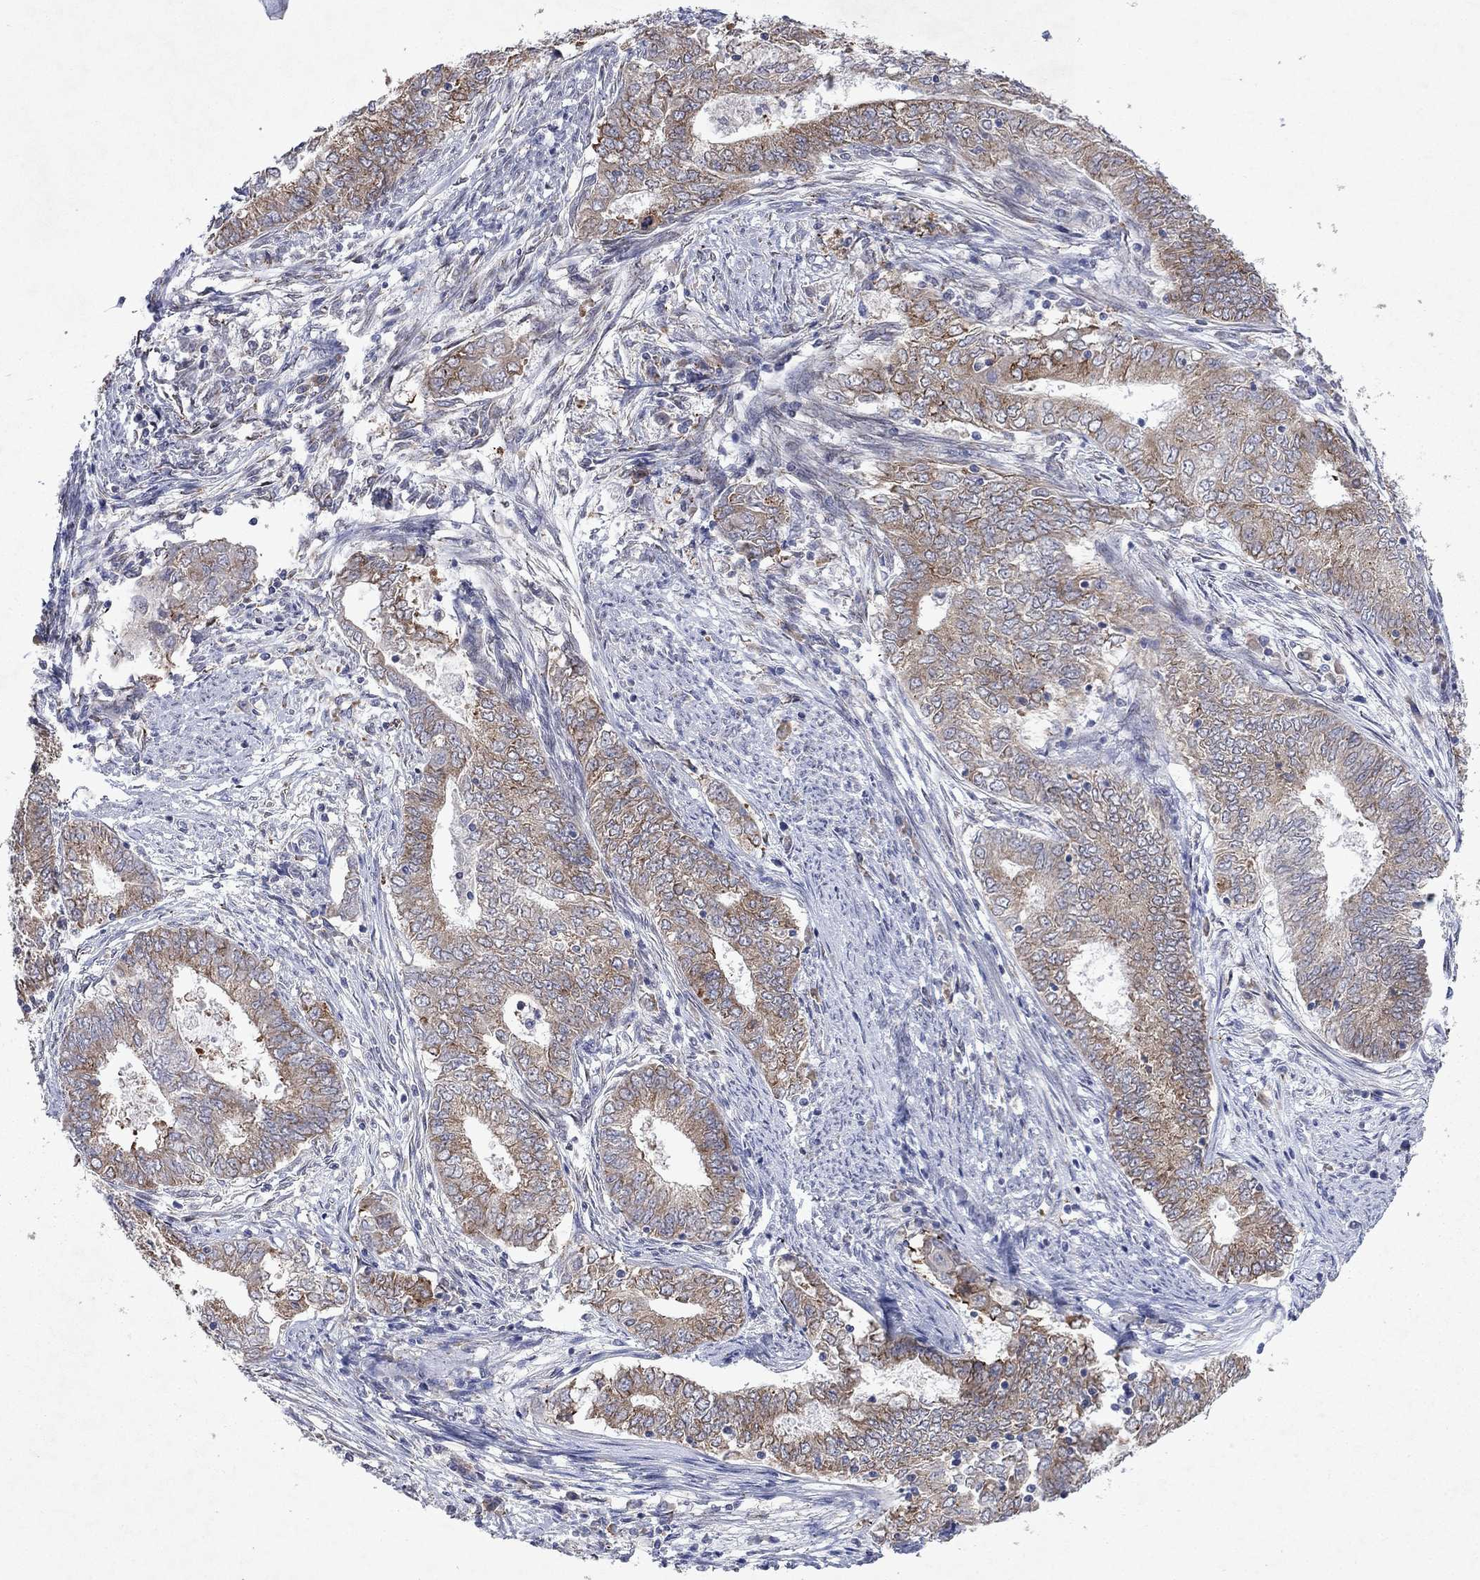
{"staining": {"intensity": "moderate", "quantity": ">75%", "location": "cytoplasmic/membranous"}, "tissue": "endometrial cancer", "cell_type": "Tumor cells", "image_type": "cancer", "snomed": [{"axis": "morphology", "description": "Adenocarcinoma, NOS"}, {"axis": "topography", "description": "Endometrium"}], "caption": "This photomicrograph displays IHC staining of adenocarcinoma (endometrial), with medium moderate cytoplasmic/membranous positivity in approximately >75% of tumor cells.", "gene": "TMEM97", "patient": {"sex": "female", "age": 62}}